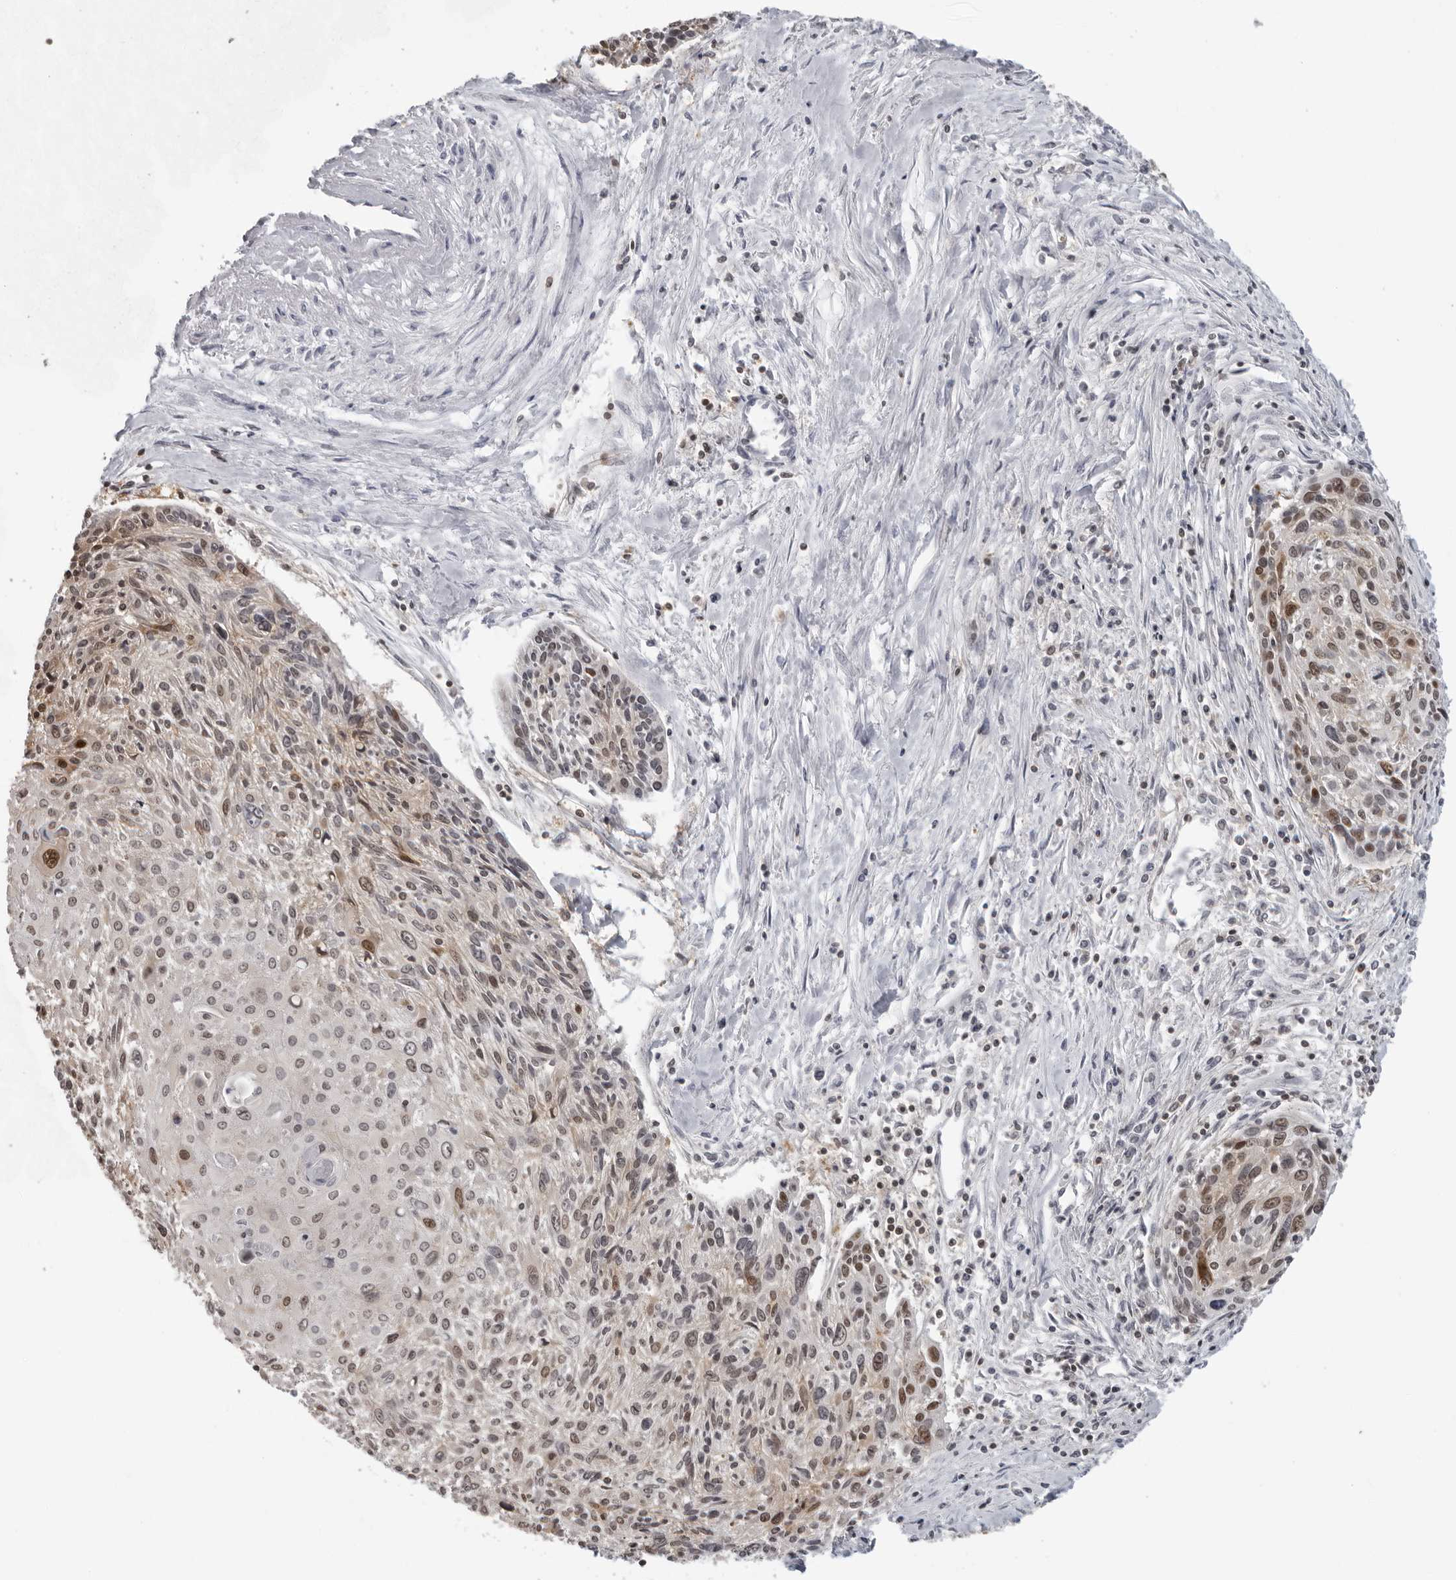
{"staining": {"intensity": "moderate", "quantity": "<25%", "location": "nuclear"}, "tissue": "cervical cancer", "cell_type": "Tumor cells", "image_type": "cancer", "snomed": [{"axis": "morphology", "description": "Squamous cell carcinoma, NOS"}, {"axis": "topography", "description": "Cervix"}], "caption": "Brown immunohistochemical staining in cervical squamous cell carcinoma shows moderate nuclear positivity in approximately <25% of tumor cells.", "gene": "HSPH1", "patient": {"sex": "female", "age": 51}}